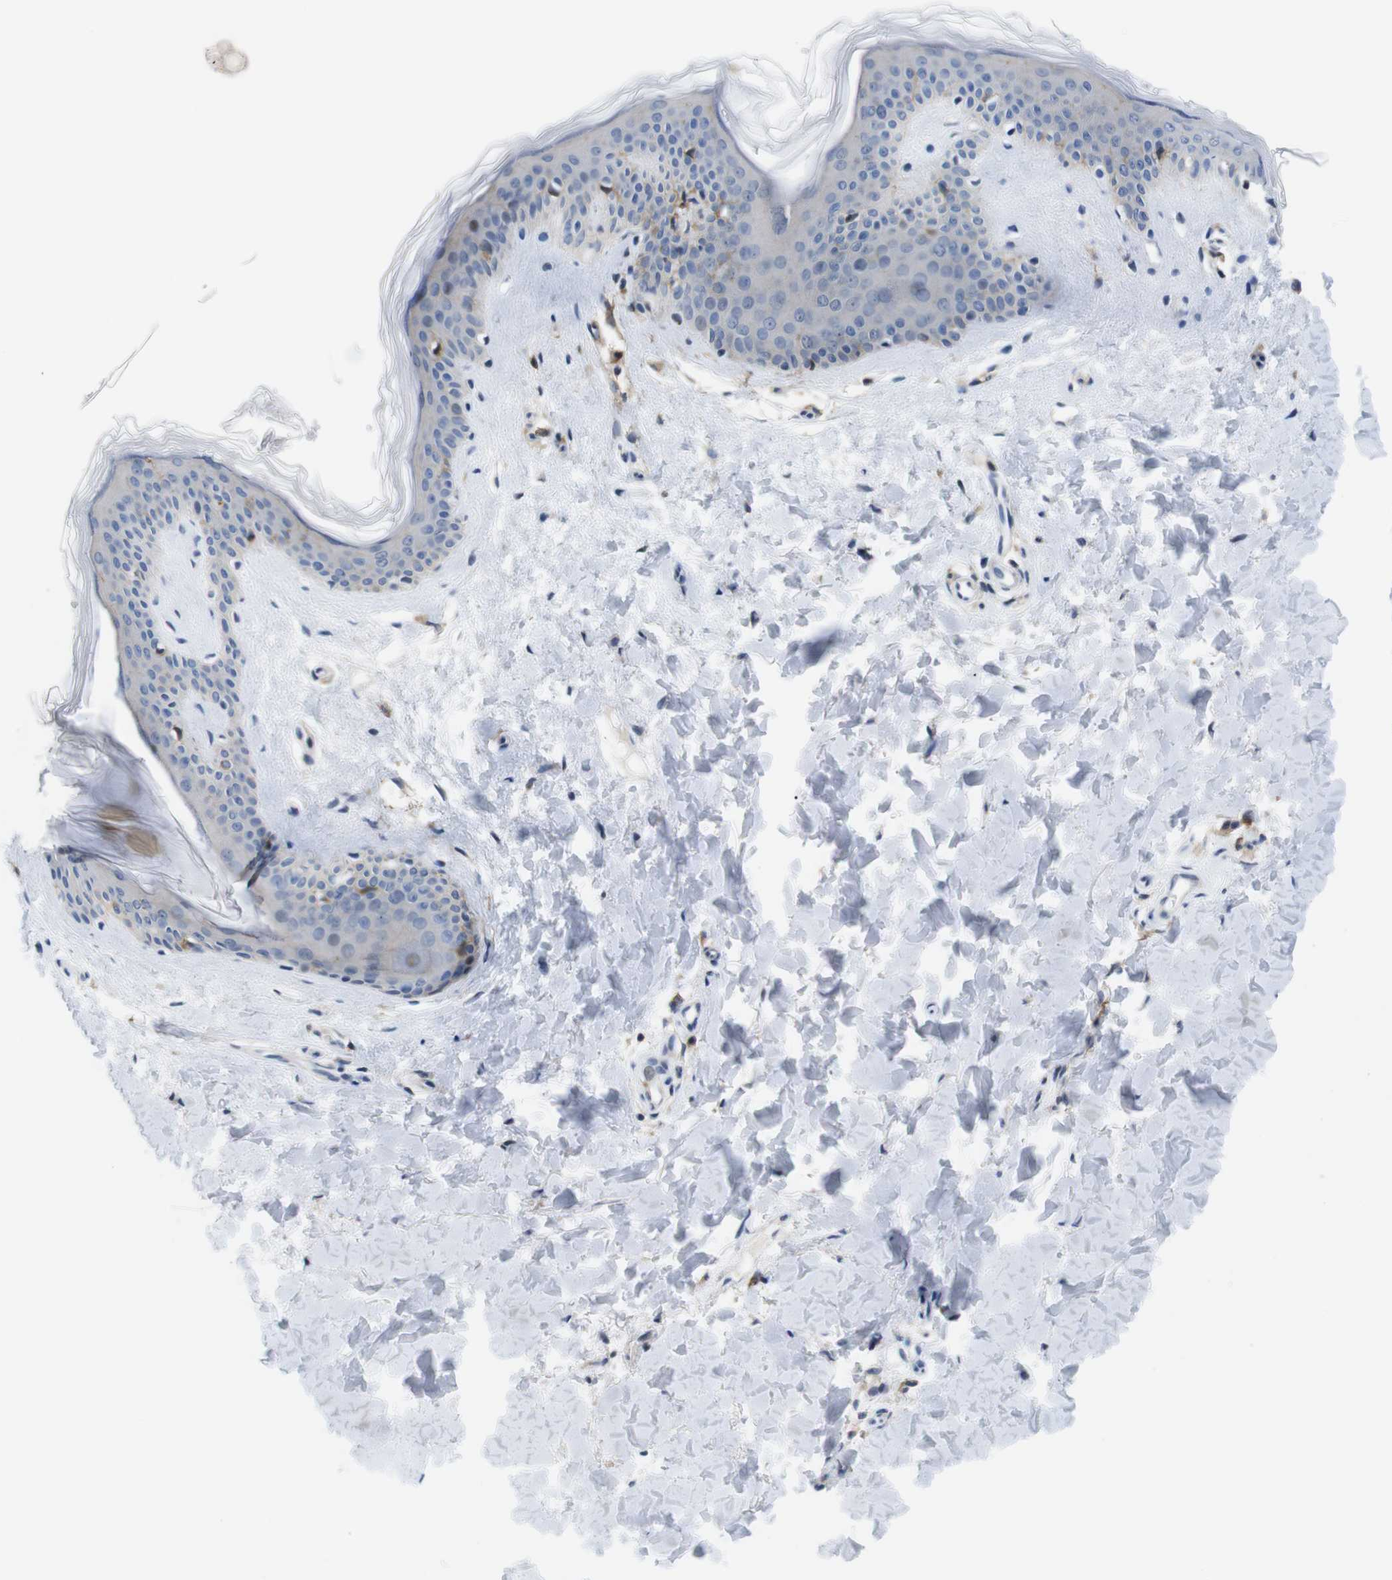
{"staining": {"intensity": "negative", "quantity": "none", "location": "none"}, "tissue": "skin", "cell_type": "Fibroblasts", "image_type": "normal", "snomed": [{"axis": "morphology", "description": "Normal tissue, NOS"}, {"axis": "topography", "description": "Skin"}], "caption": "IHC histopathology image of benign human skin stained for a protein (brown), which exhibits no expression in fibroblasts.", "gene": "CD300C", "patient": {"sex": "female", "age": 41}}